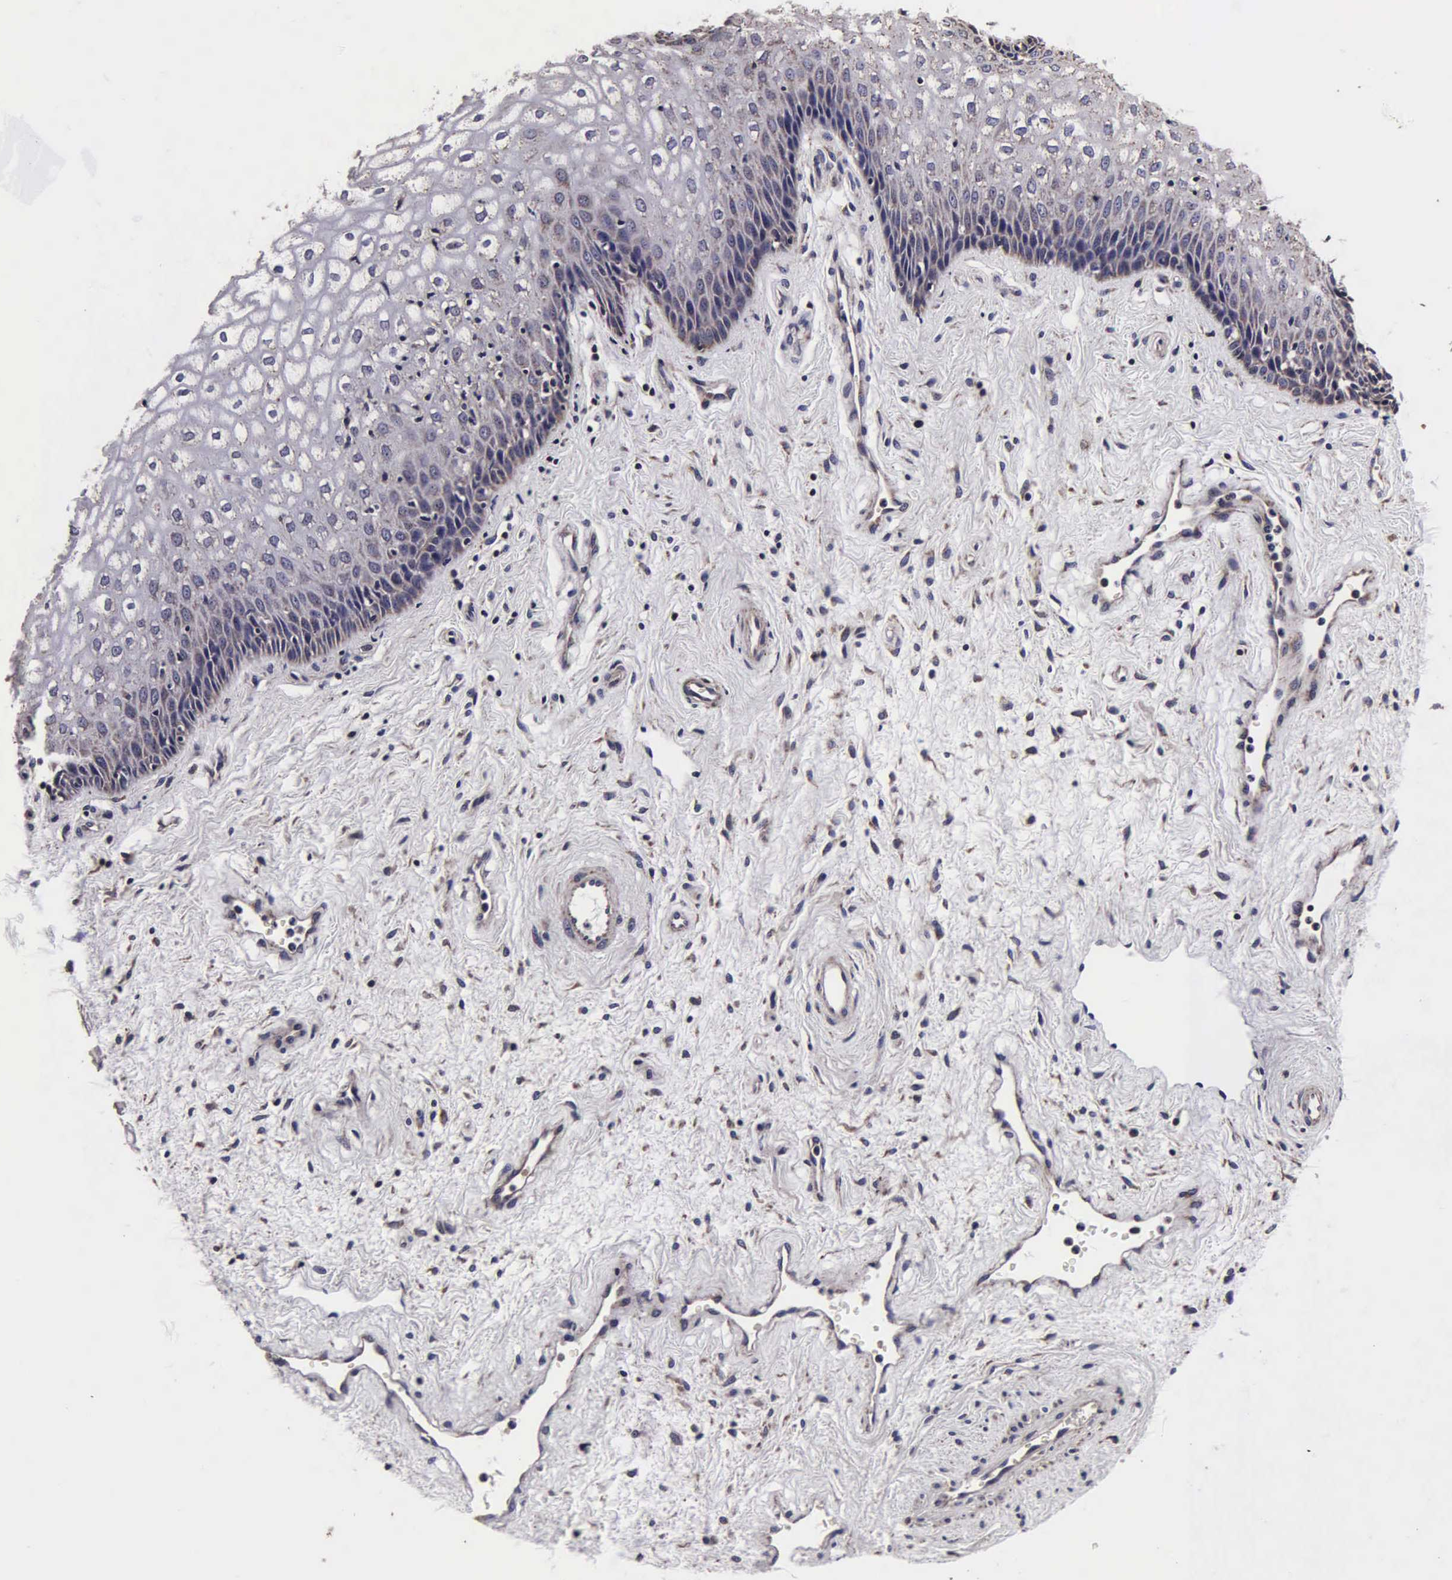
{"staining": {"intensity": "weak", "quantity": "<25%", "location": "cytoplasmic/membranous"}, "tissue": "vagina", "cell_type": "Squamous epithelial cells", "image_type": "normal", "snomed": [{"axis": "morphology", "description": "Normal tissue, NOS"}, {"axis": "topography", "description": "Vagina"}], "caption": "Immunohistochemical staining of unremarkable human vagina demonstrates no significant staining in squamous epithelial cells.", "gene": "PSMA3", "patient": {"sex": "female", "age": 34}}